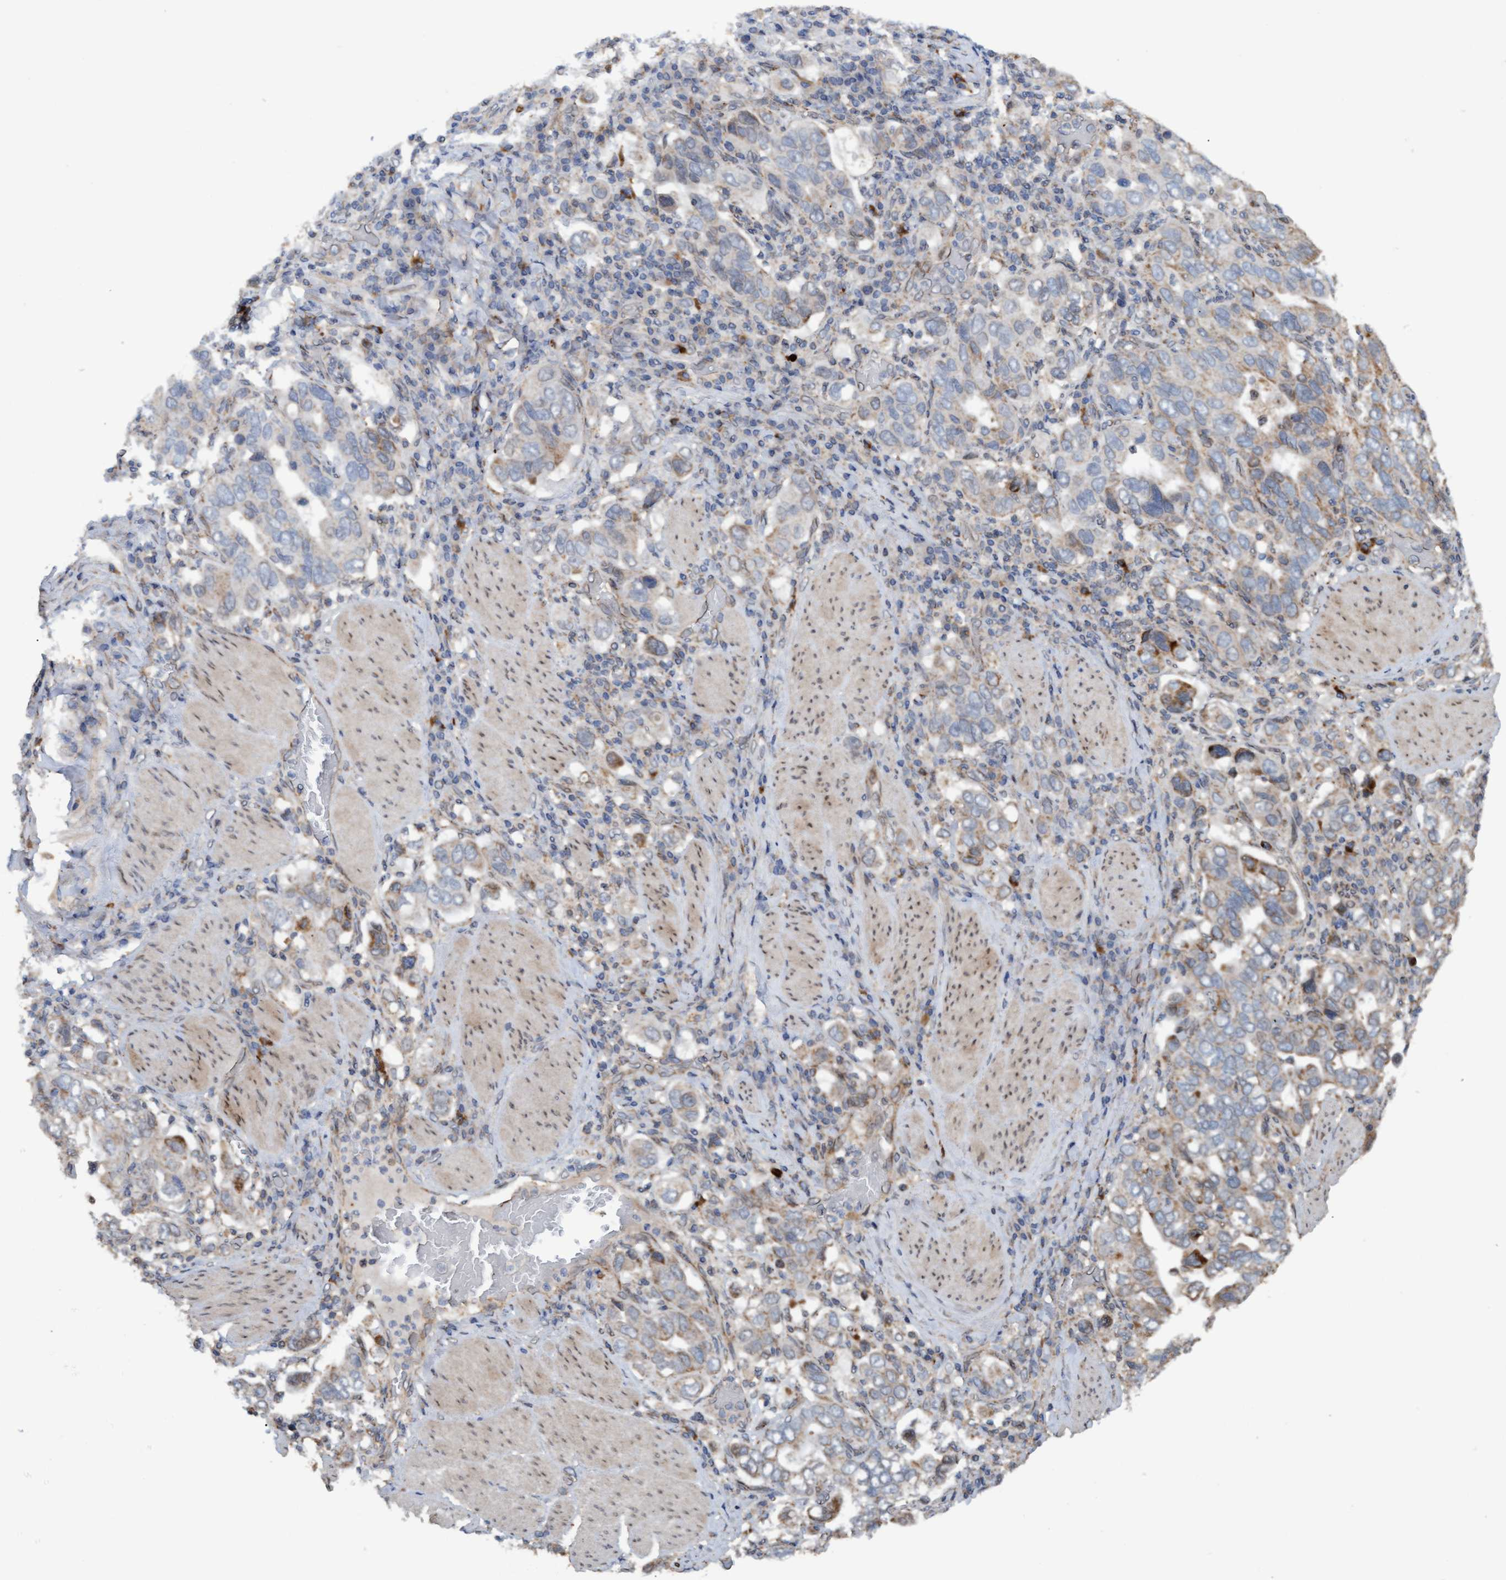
{"staining": {"intensity": "weak", "quantity": "<25%", "location": "cytoplasmic/membranous"}, "tissue": "stomach cancer", "cell_type": "Tumor cells", "image_type": "cancer", "snomed": [{"axis": "morphology", "description": "Adenocarcinoma, NOS"}, {"axis": "topography", "description": "Stomach, upper"}], "caption": "Immunohistochemical staining of human stomach cancer (adenocarcinoma) displays no significant expression in tumor cells.", "gene": "MGLL", "patient": {"sex": "male", "age": 62}}